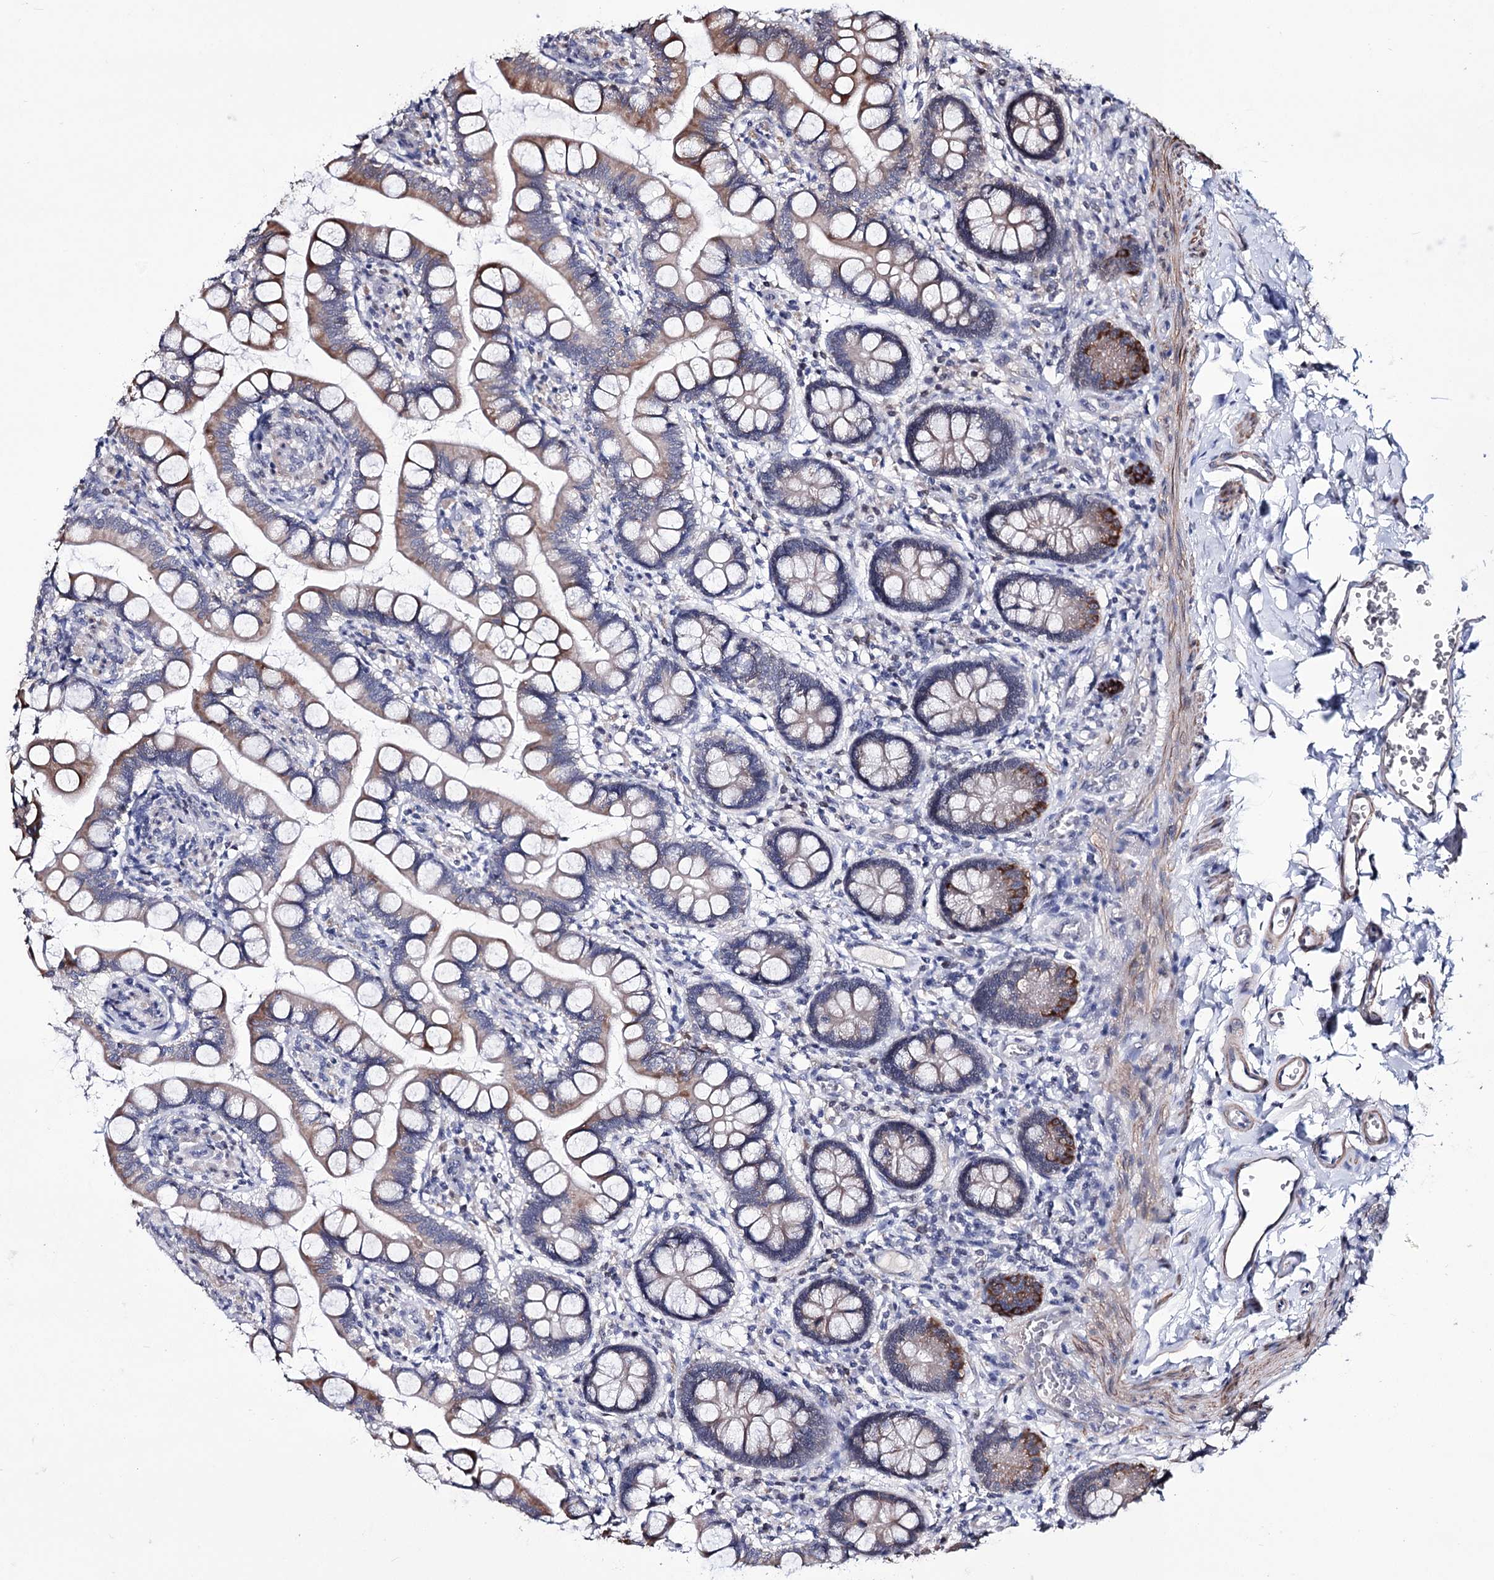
{"staining": {"intensity": "moderate", "quantity": "25%-75%", "location": "cytoplasmic/membranous"}, "tissue": "small intestine", "cell_type": "Glandular cells", "image_type": "normal", "snomed": [{"axis": "morphology", "description": "Normal tissue, NOS"}, {"axis": "topography", "description": "Small intestine"}], "caption": "This is a histology image of IHC staining of normal small intestine, which shows moderate staining in the cytoplasmic/membranous of glandular cells.", "gene": "PPRC1", "patient": {"sex": "male", "age": 52}}